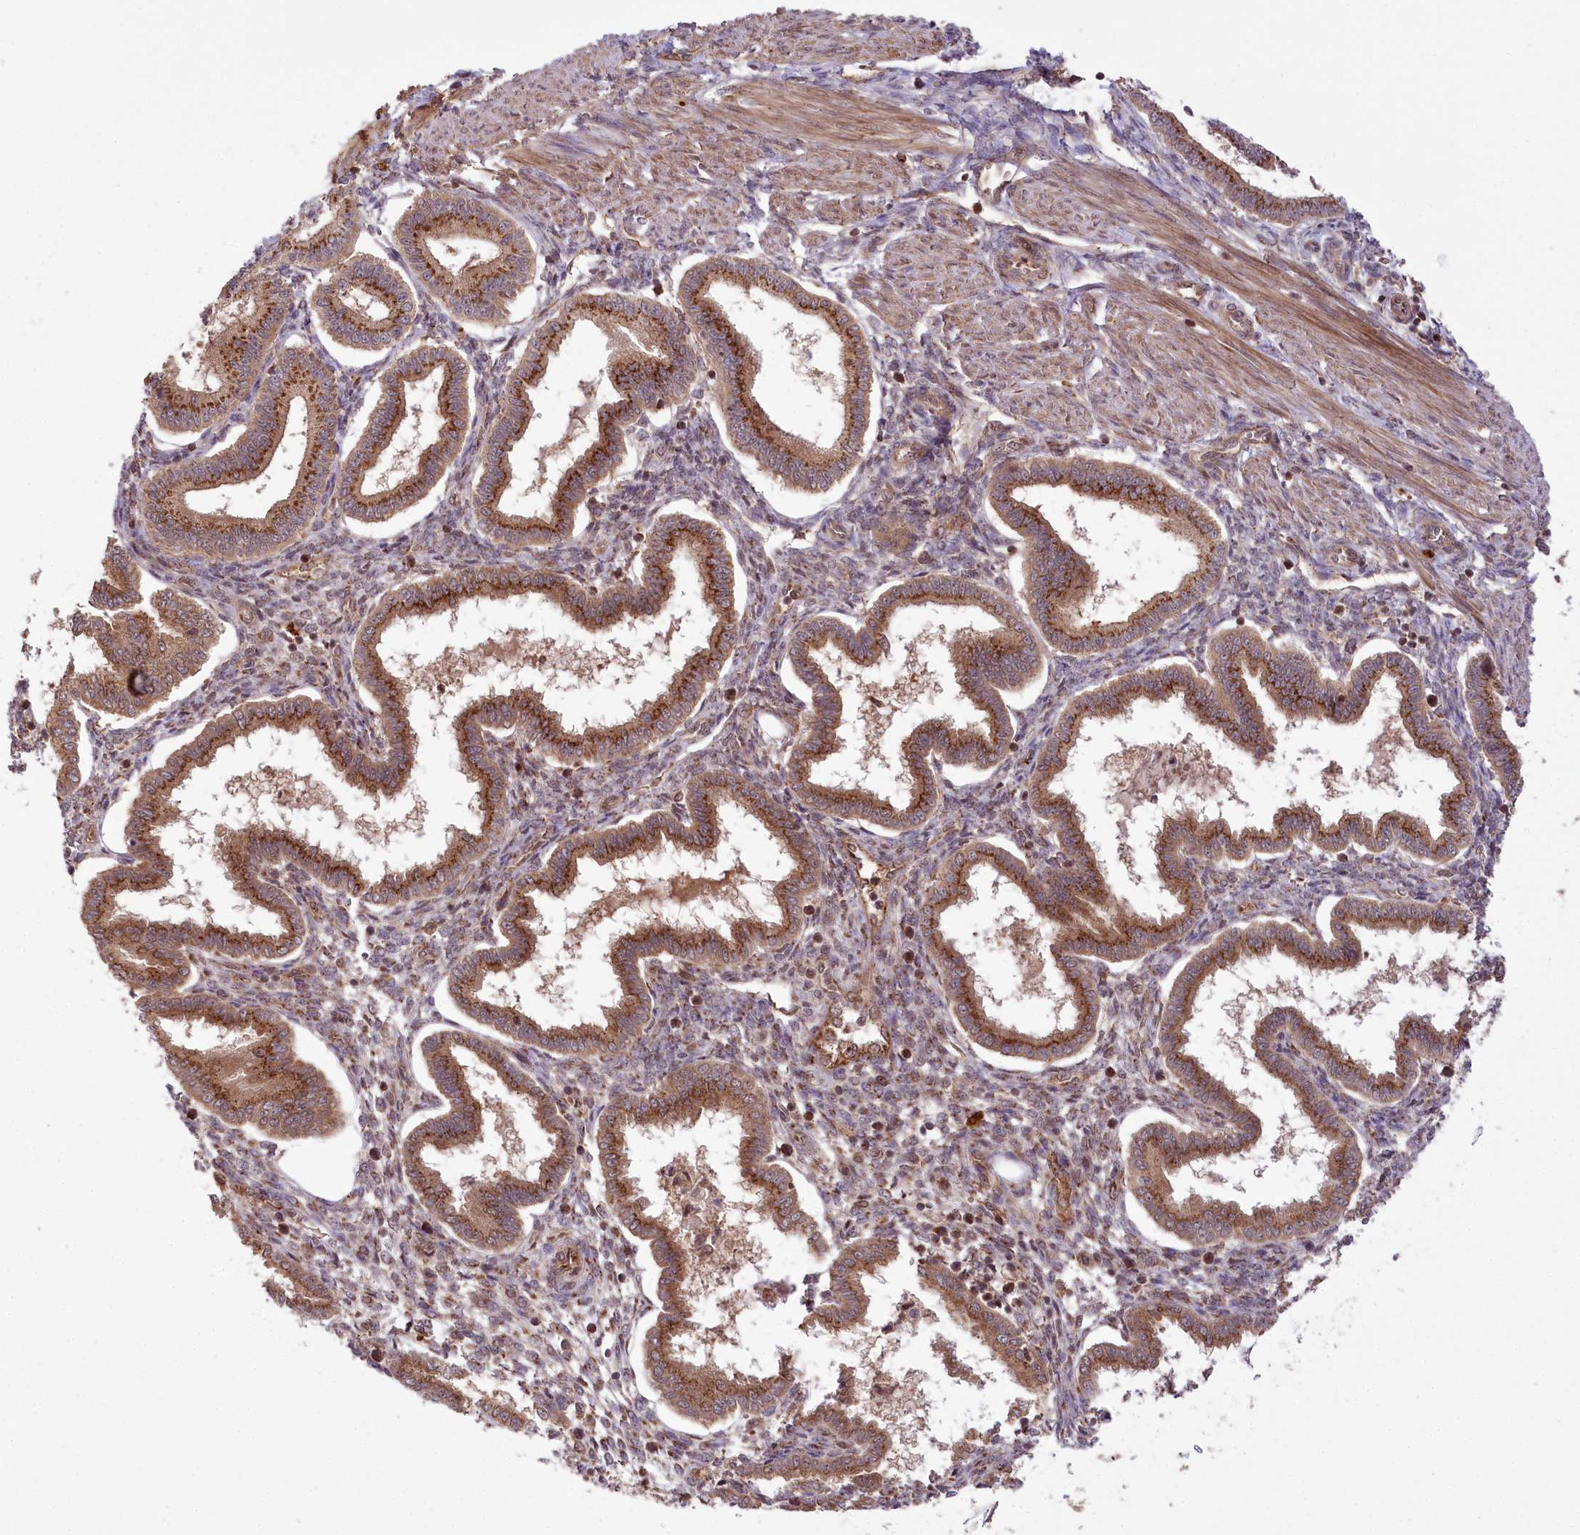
{"staining": {"intensity": "moderate", "quantity": "25%-75%", "location": "cytoplasmic/membranous"}, "tissue": "endometrium", "cell_type": "Cells in endometrial stroma", "image_type": "normal", "snomed": [{"axis": "morphology", "description": "Normal tissue, NOS"}, {"axis": "topography", "description": "Endometrium"}], "caption": "An immunohistochemistry (IHC) image of benign tissue is shown. Protein staining in brown labels moderate cytoplasmic/membranous positivity in endometrium within cells in endometrial stroma. (DAB (3,3'-diaminobenzidine) IHC with brightfield microscopy, high magnification).", "gene": "CARD19", "patient": {"sex": "female", "age": 25}}